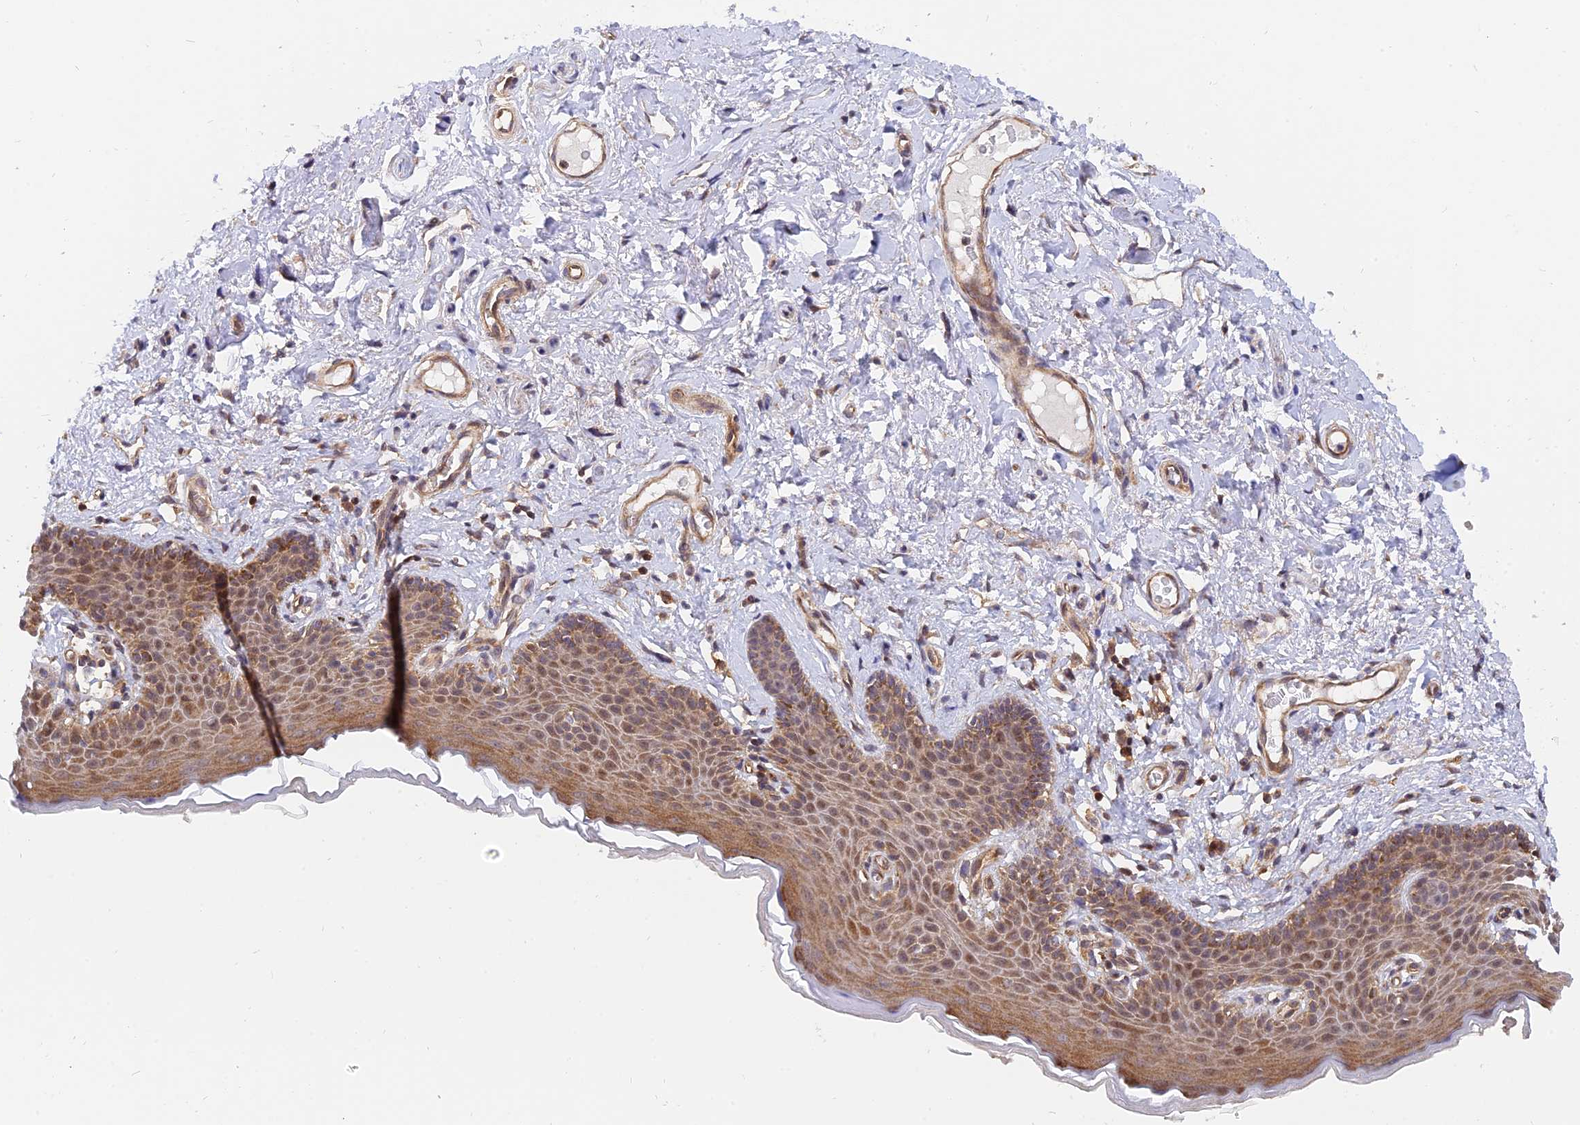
{"staining": {"intensity": "moderate", "quantity": ">75%", "location": "cytoplasmic/membranous,nuclear"}, "tissue": "skin", "cell_type": "Epidermal cells", "image_type": "normal", "snomed": [{"axis": "morphology", "description": "Normal tissue, NOS"}, {"axis": "topography", "description": "Vulva"}], "caption": "Immunohistochemical staining of unremarkable human skin demonstrates moderate cytoplasmic/membranous,nuclear protein staining in approximately >75% of epidermal cells.", "gene": "WDR41", "patient": {"sex": "female", "age": 66}}